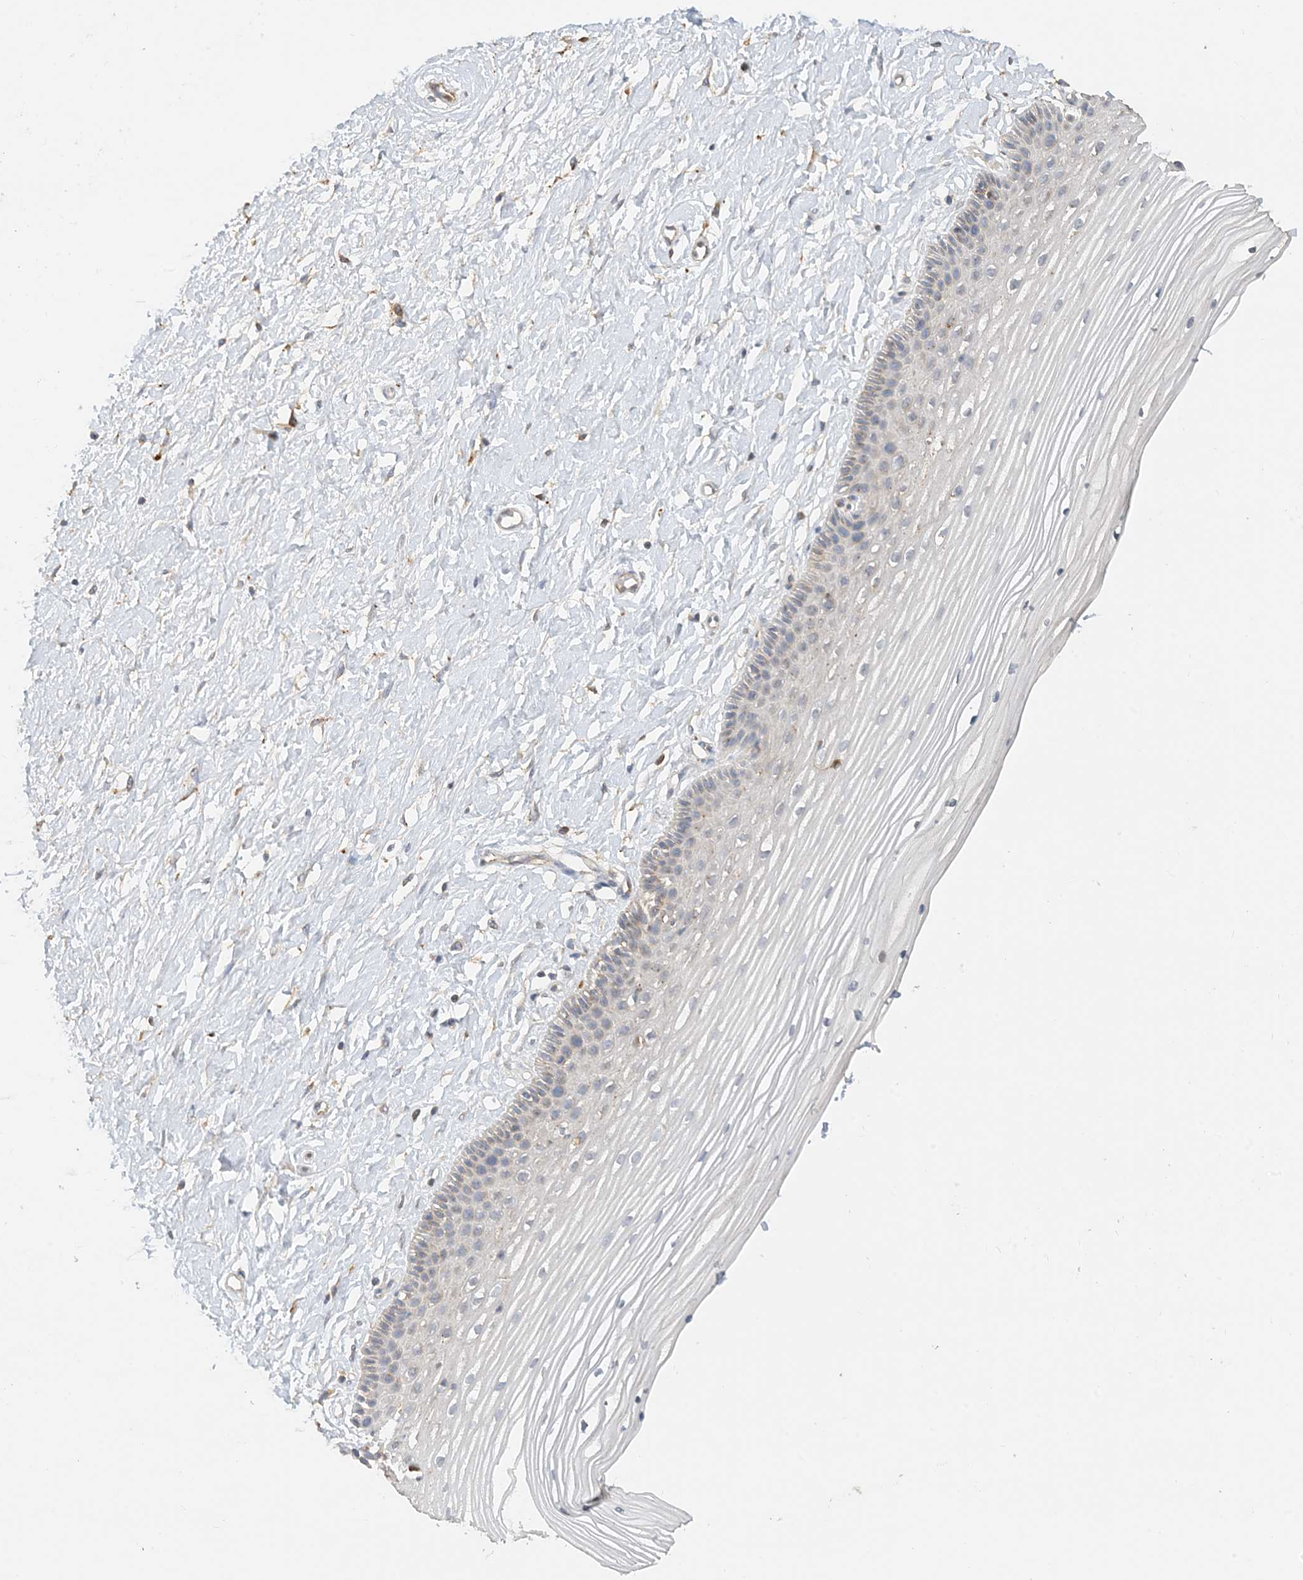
{"staining": {"intensity": "moderate", "quantity": "25%-75%", "location": "cytoplasmic/membranous"}, "tissue": "vagina", "cell_type": "Squamous epithelial cells", "image_type": "normal", "snomed": [{"axis": "morphology", "description": "Normal tissue, NOS"}, {"axis": "topography", "description": "Vagina"}, {"axis": "topography", "description": "Cervix"}], "caption": "A micrograph showing moderate cytoplasmic/membranous staining in approximately 25%-75% of squamous epithelial cells in normal vagina, as visualized by brown immunohistochemical staining.", "gene": "SPPL2A", "patient": {"sex": "female", "age": 40}}